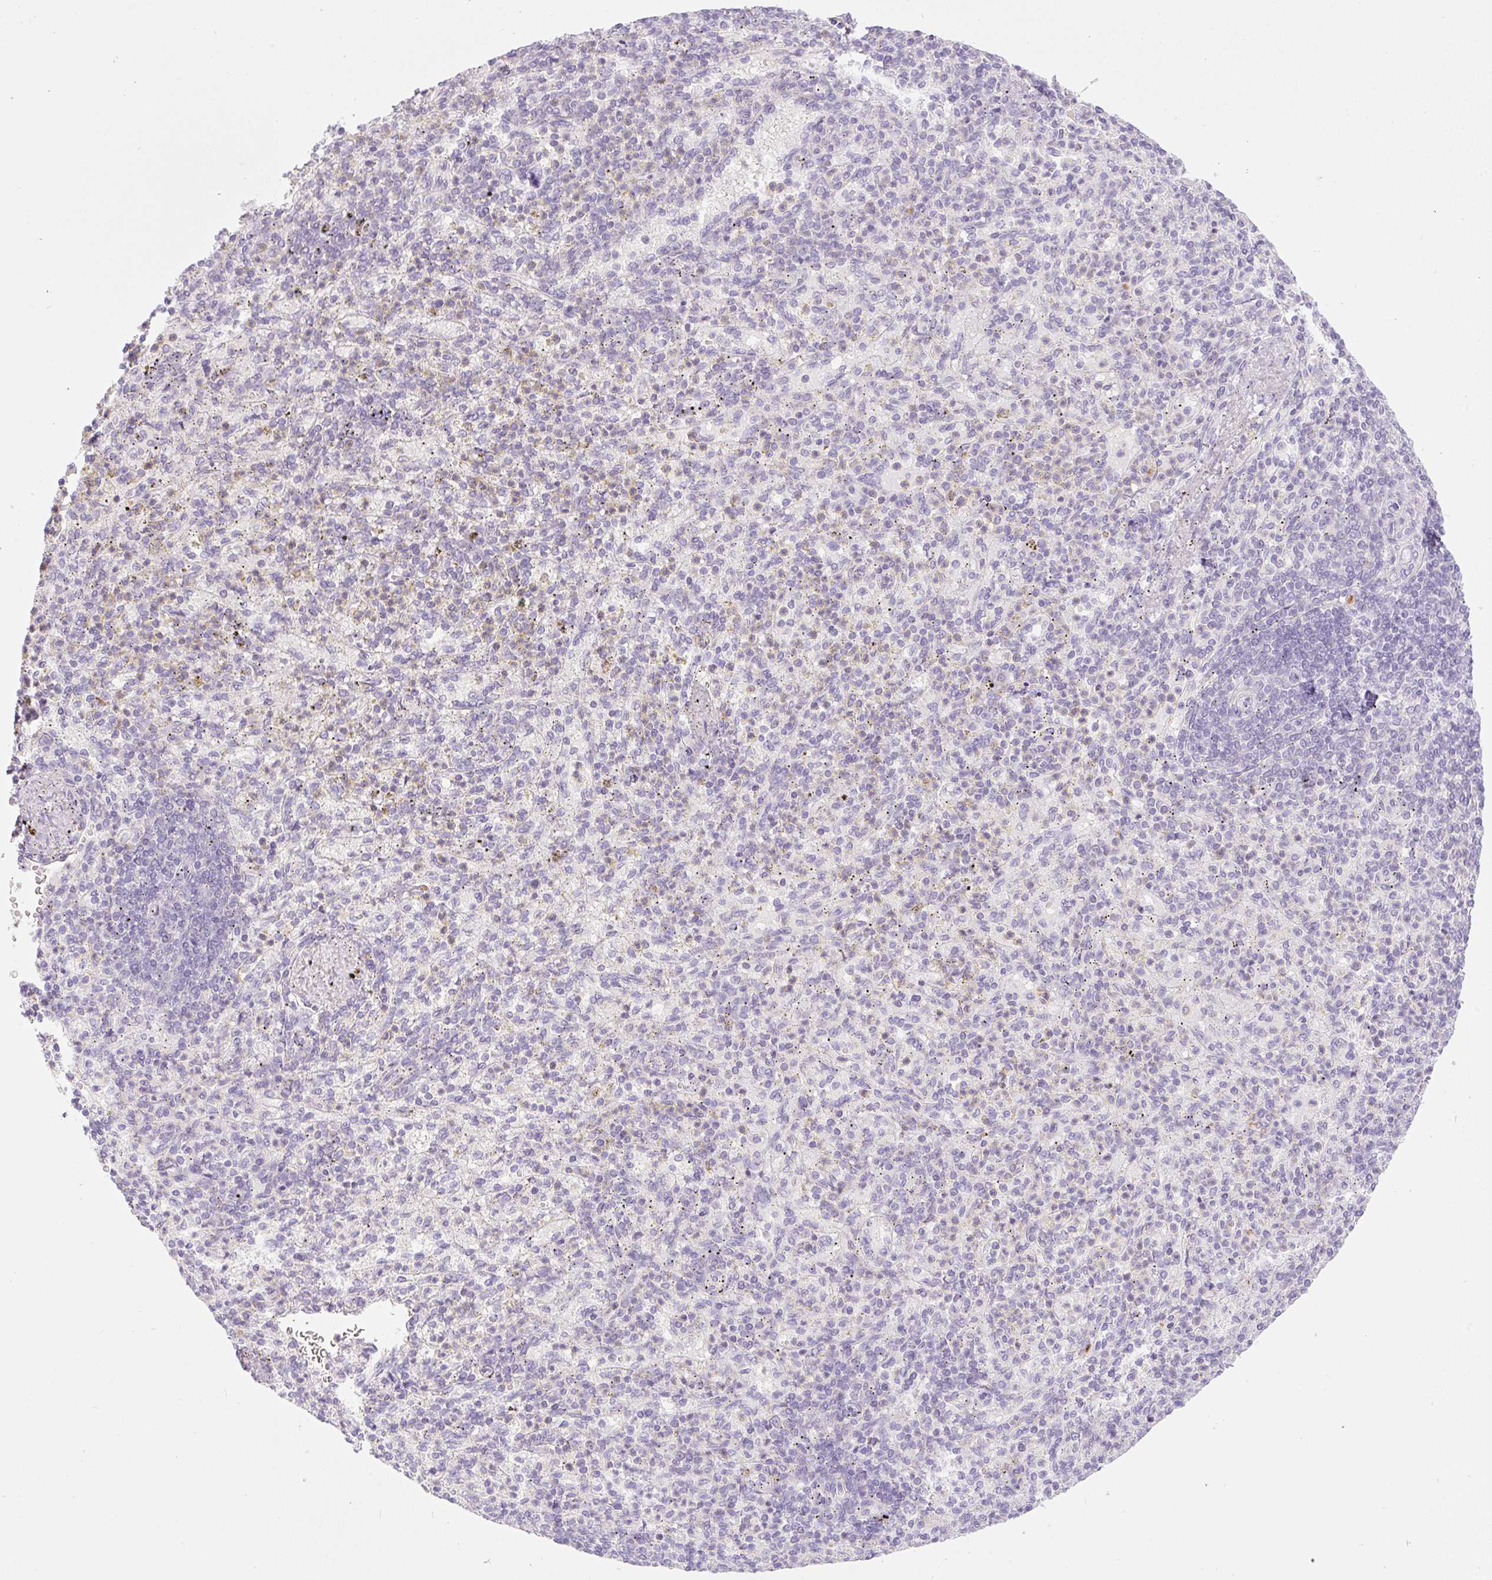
{"staining": {"intensity": "negative", "quantity": "none", "location": "none"}, "tissue": "spleen", "cell_type": "Cells in red pulp", "image_type": "normal", "snomed": [{"axis": "morphology", "description": "Normal tissue, NOS"}, {"axis": "topography", "description": "Spleen"}], "caption": "Spleen stained for a protein using immunohistochemistry reveals no positivity cells in red pulp.", "gene": "MIA2", "patient": {"sex": "female", "age": 74}}